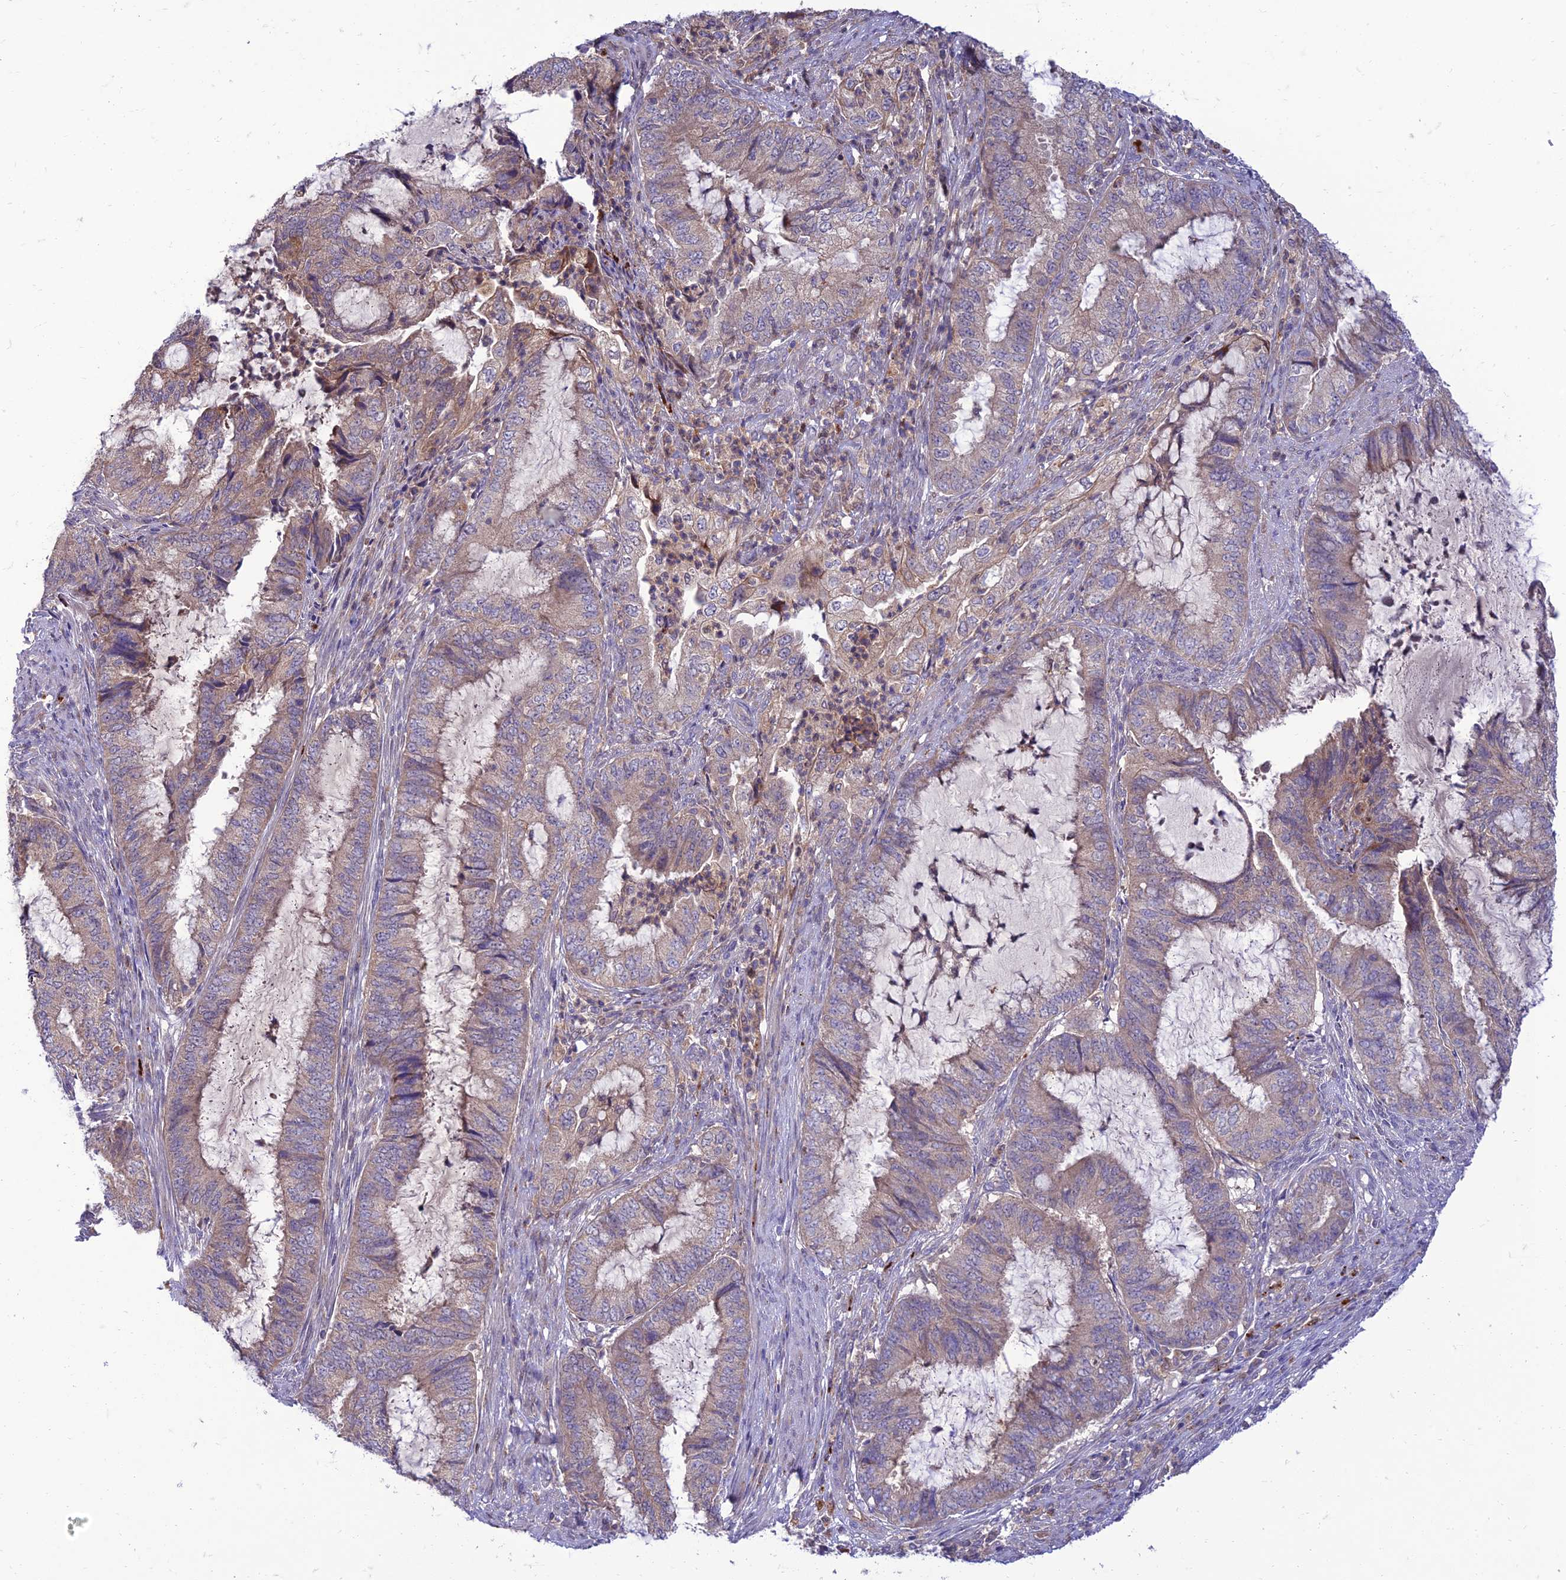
{"staining": {"intensity": "weak", "quantity": ">75%", "location": "cytoplasmic/membranous"}, "tissue": "endometrial cancer", "cell_type": "Tumor cells", "image_type": "cancer", "snomed": [{"axis": "morphology", "description": "Adenocarcinoma, NOS"}, {"axis": "topography", "description": "Endometrium"}], "caption": "An image of endometrial cancer stained for a protein shows weak cytoplasmic/membranous brown staining in tumor cells.", "gene": "IRAK3", "patient": {"sex": "female", "age": 51}}